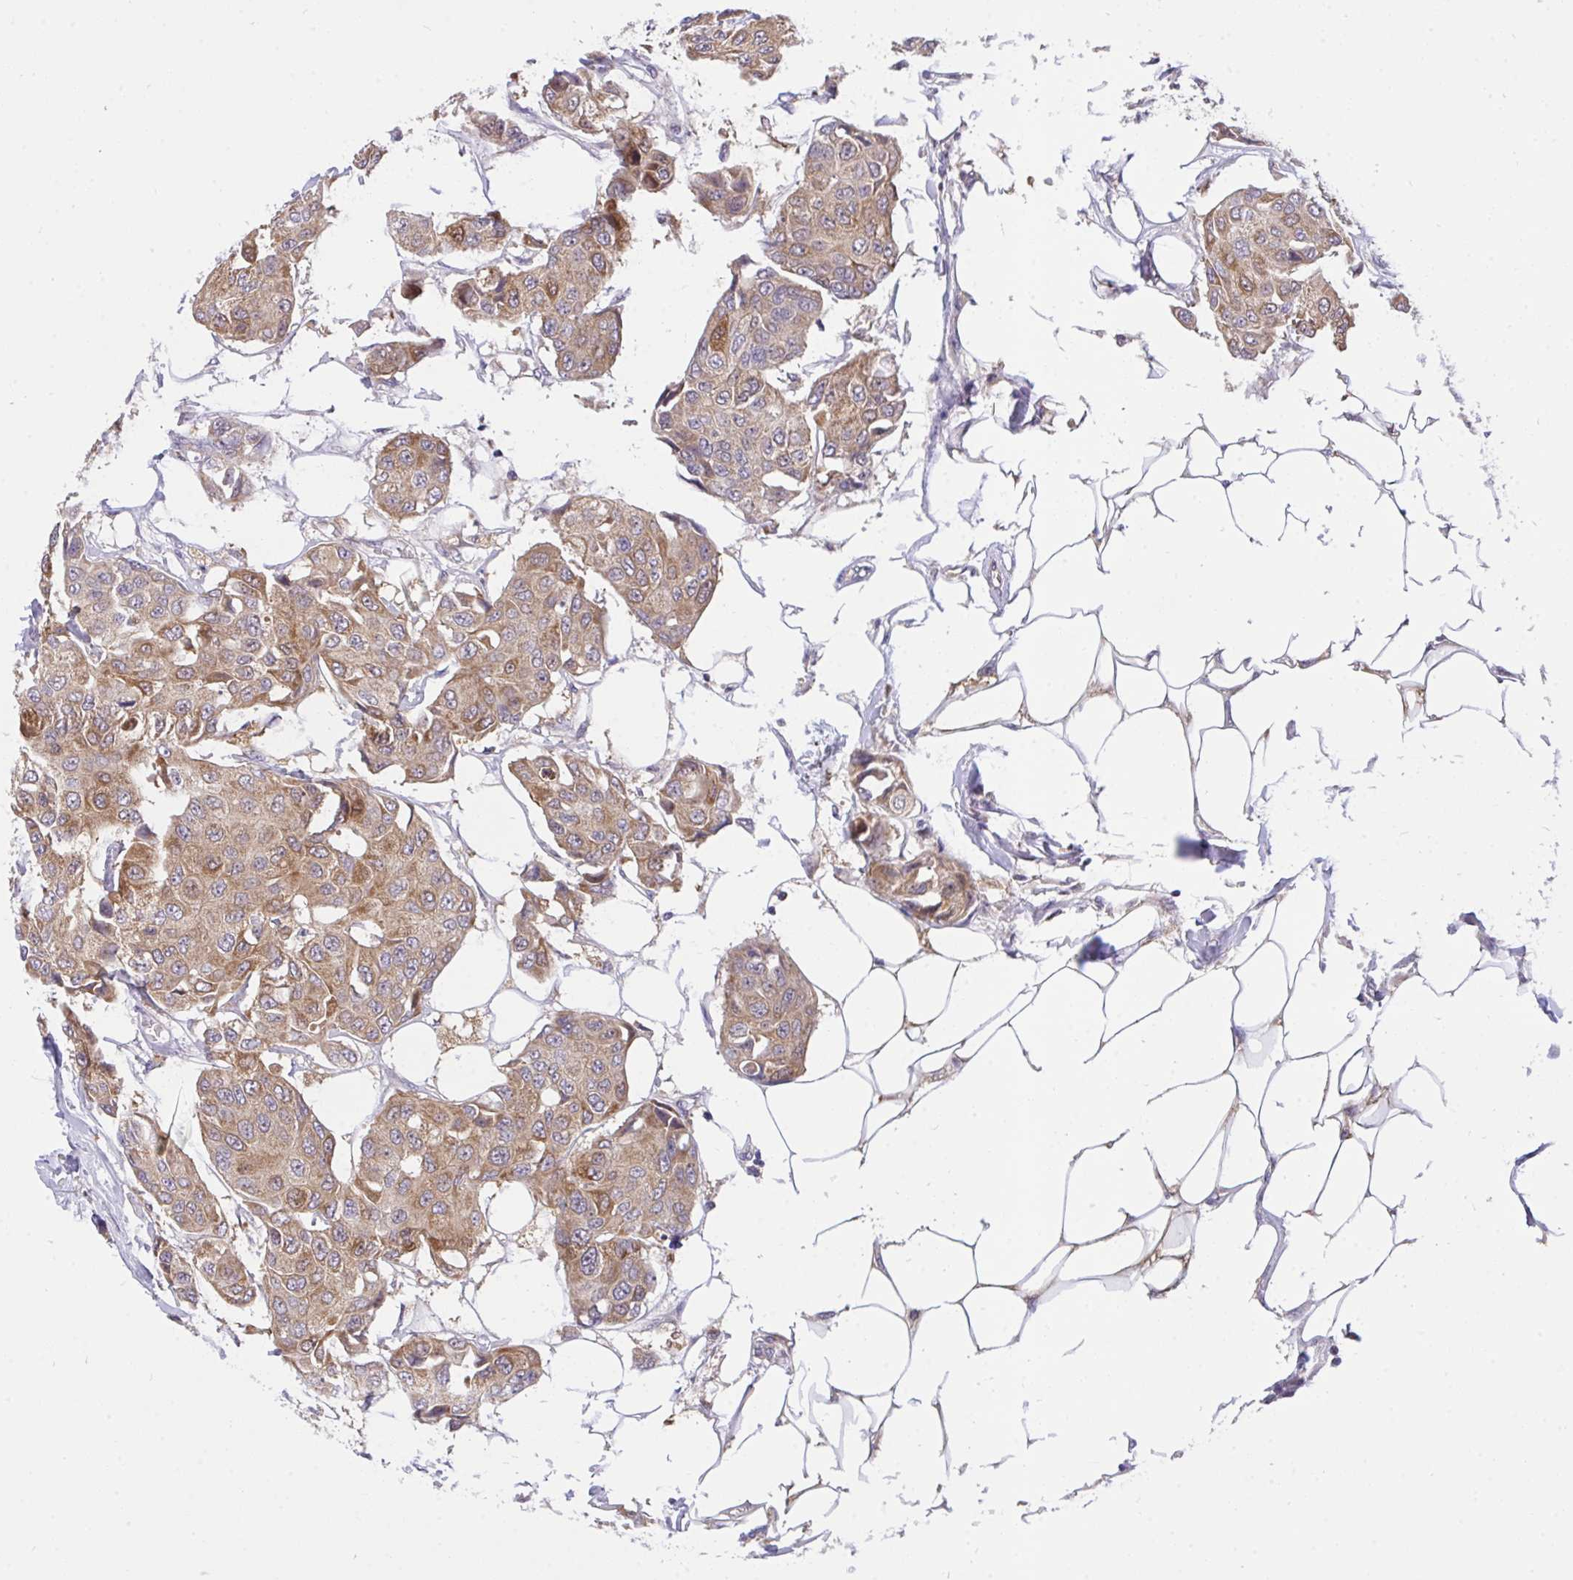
{"staining": {"intensity": "moderate", "quantity": ">75%", "location": "cytoplasmic/membranous"}, "tissue": "breast cancer", "cell_type": "Tumor cells", "image_type": "cancer", "snomed": [{"axis": "morphology", "description": "Duct carcinoma"}, {"axis": "topography", "description": "Breast"}, {"axis": "topography", "description": "Lymph node"}], "caption": "Breast intraductal carcinoma stained for a protein (brown) demonstrates moderate cytoplasmic/membranous positive expression in approximately >75% of tumor cells.", "gene": "C19orf54", "patient": {"sex": "female", "age": 80}}